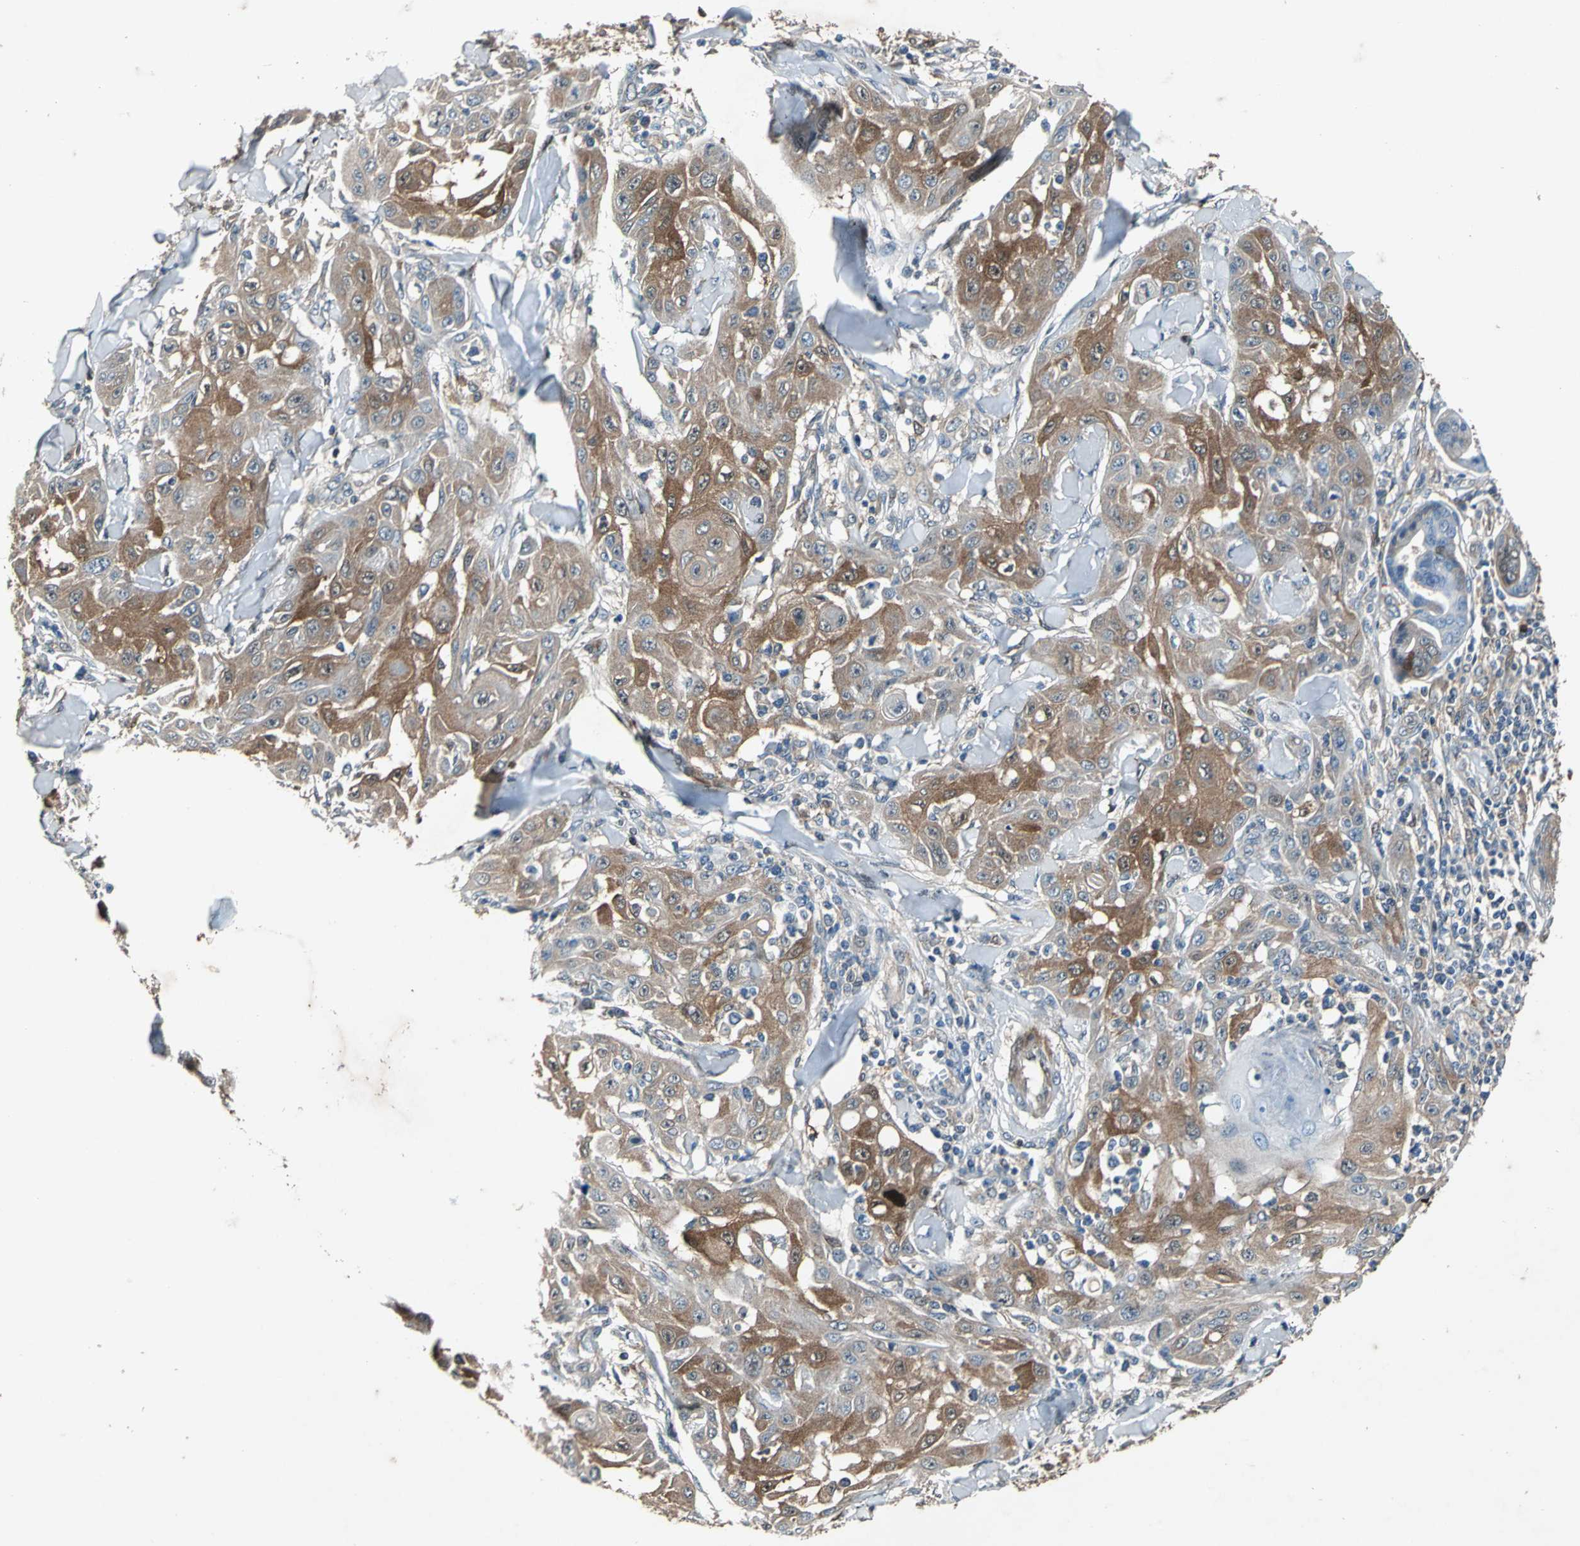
{"staining": {"intensity": "moderate", "quantity": ">75%", "location": "cytoplasmic/membranous"}, "tissue": "skin cancer", "cell_type": "Tumor cells", "image_type": "cancer", "snomed": [{"axis": "morphology", "description": "Squamous cell carcinoma, NOS"}, {"axis": "topography", "description": "Skin"}], "caption": "Immunohistochemical staining of skin cancer shows moderate cytoplasmic/membranous protein positivity in approximately >75% of tumor cells.", "gene": "RRM2B", "patient": {"sex": "male", "age": 24}}